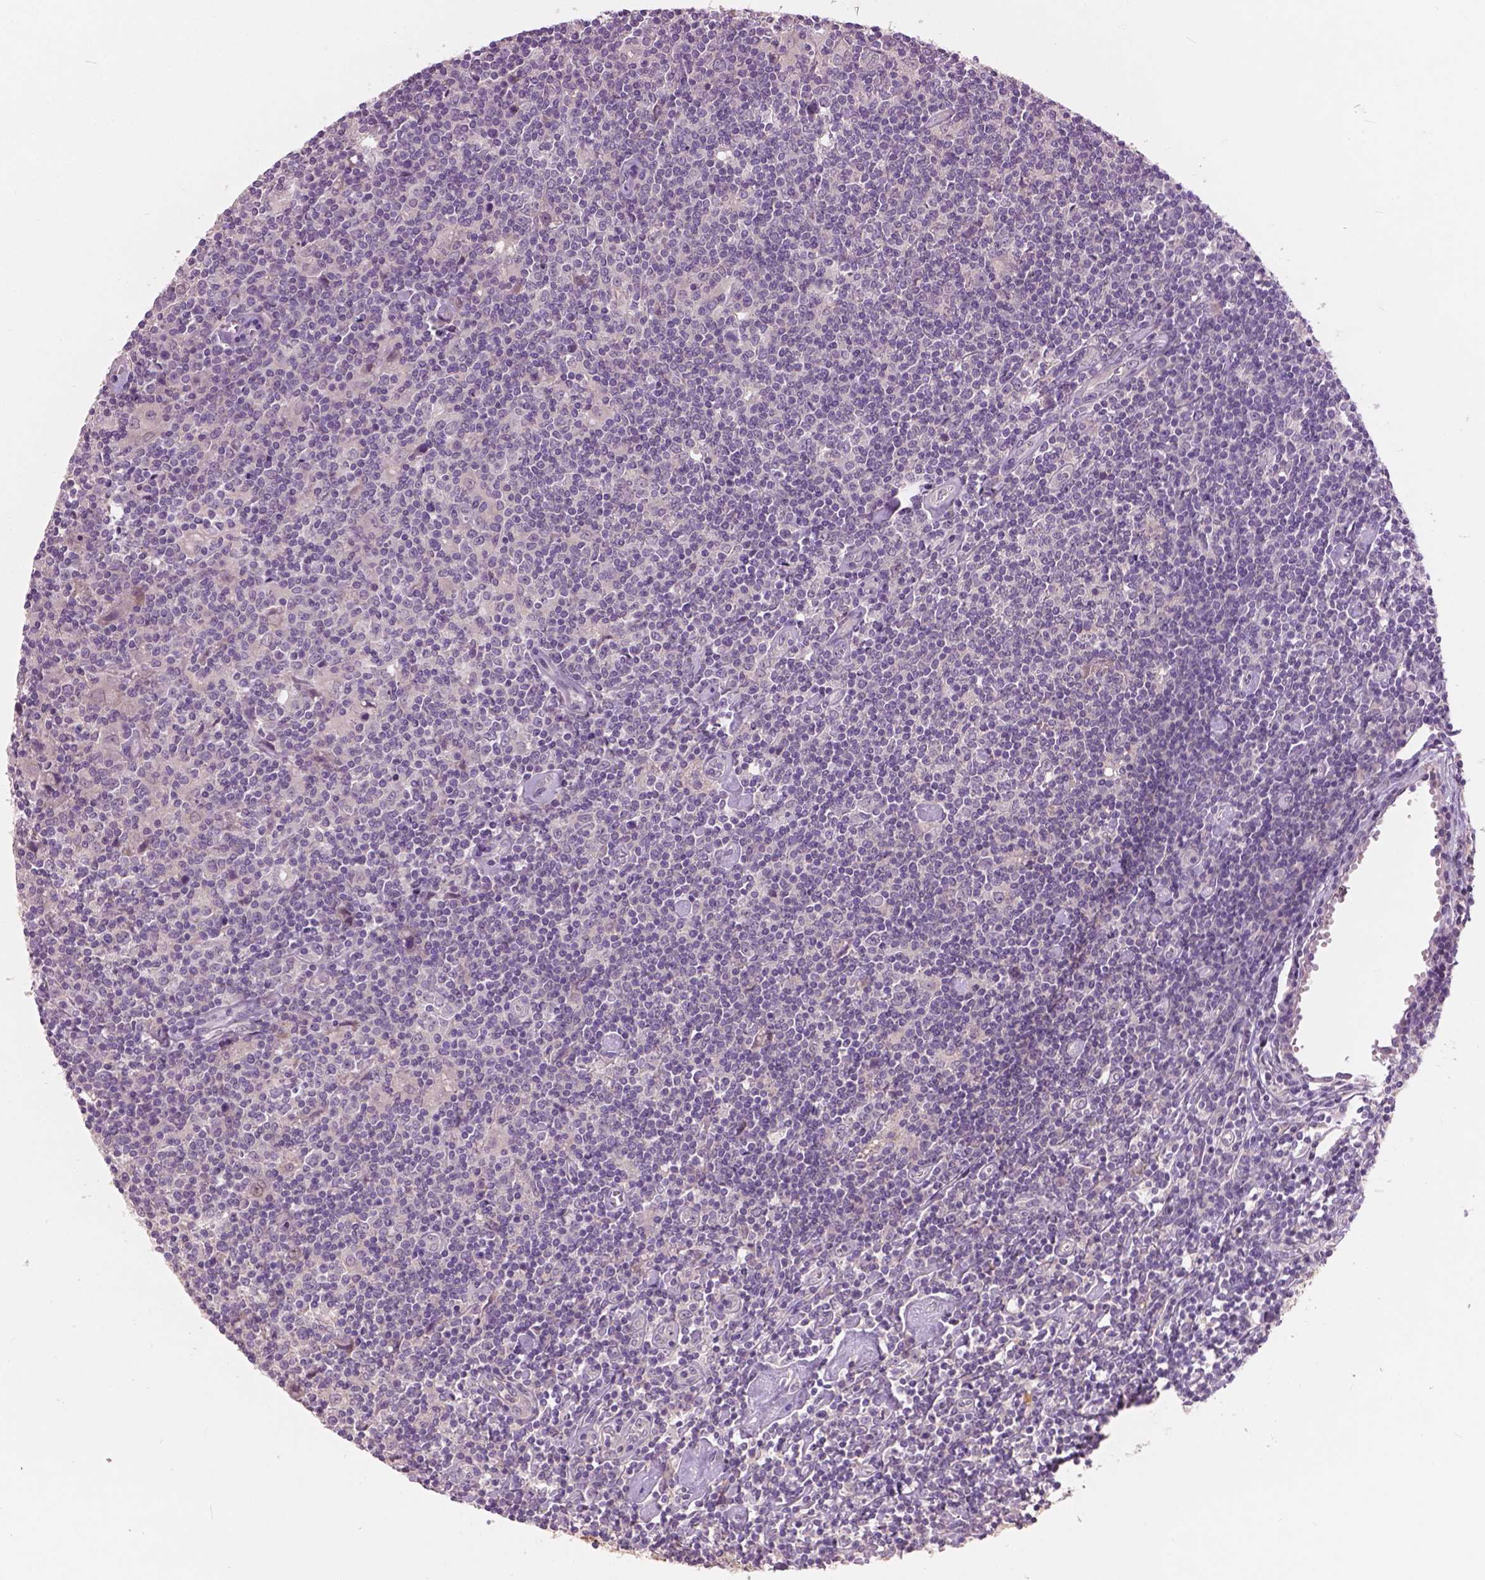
{"staining": {"intensity": "negative", "quantity": "none", "location": "none"}, "tissue": "lymphoma", "cell_type": "Tumor cells", "image_type": "cancer", "snomed": [{"axis": "morphology", "description": "Hodgkin's disease, NOS"}, {"axis": "topography", "description": "Lymph node"}], "caption": "An IHC histopathology image of Hodgkin's disease is shown. There is no staining in tumor cells of Hodgkin's disease. Nuclei are stained in blue.", "gene": "KRT17", "patient": {"sex": "male", "age": 40}}